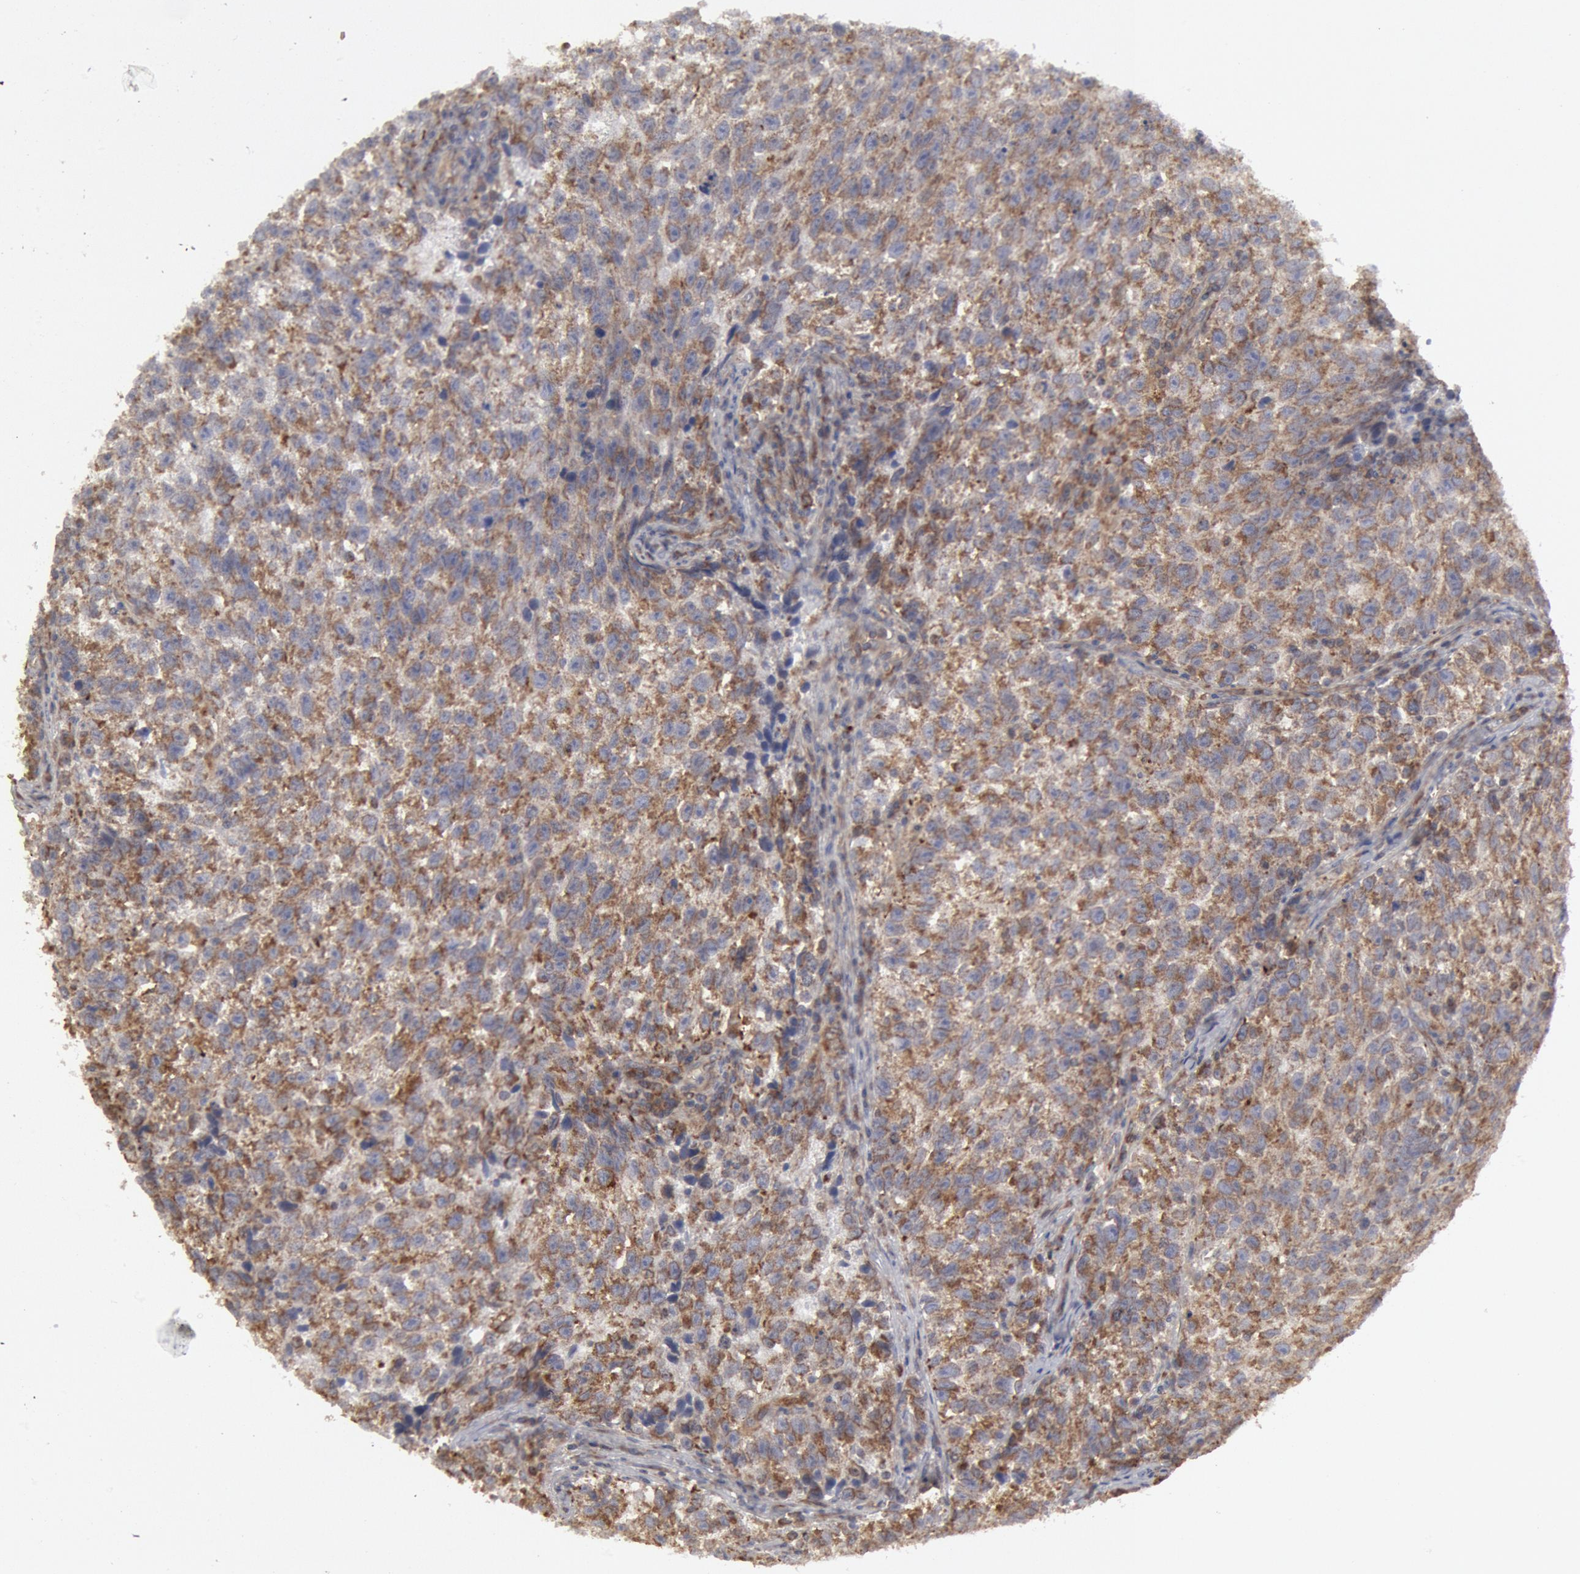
{"staining": {"intensity": "moderate", "quantity": ">75%", "location": "cytoplasmic/membranous"}, "tissue": "testis cancer", "cell_type": "Tumor cells", "image_type": "cancer", "snomed": [{"axis": "morphology", "description": "Seminoma, NOS"}, {"axis": "topography", "description": "Testis"}], "caption": "Testis seminoma stained with DAB (3,3'-diaminobenzidine) immunohistochemistry (IHC) demonstrates medium levels of moderate cytoplasmic/membranous positivity in about >75% of tumor cells.", "gene": "OSBPL8", "patient": {"sex": "male", "age": 38}}